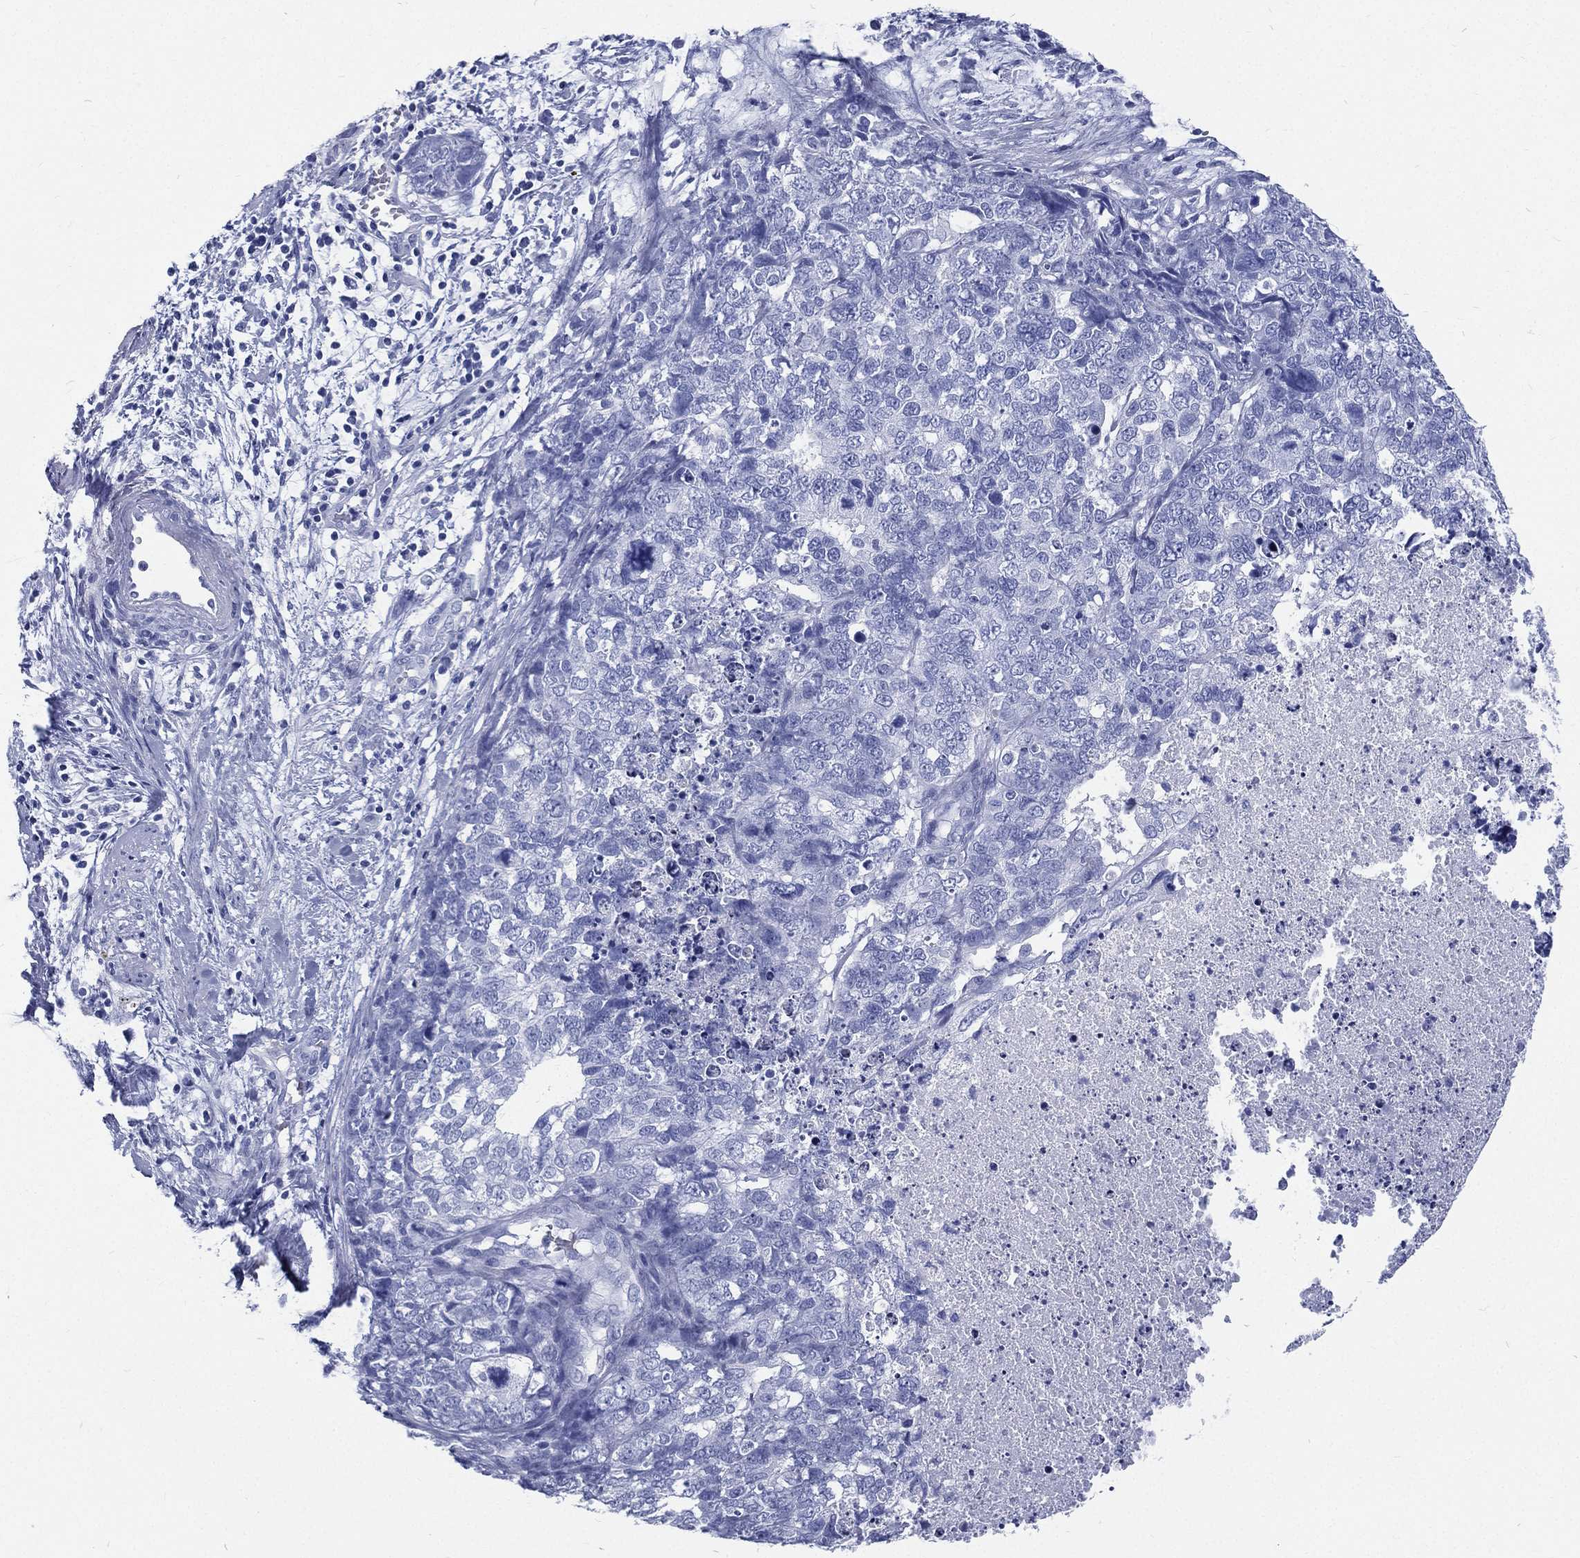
{"staining": {"intensity": "negative", "quantity": "none", "location": "none"}, "tissue": "cervical cancer", "cell_type": "Tumor cells", "image_type": "cancer", "snomed": [{"axis": "morphology", "description": "Squamous cell carcinoma, NOS"}, {"axis": "topography", "description": "Cervix"}], "caption": "An immunohistochemistry (IHC) histopathology image of cervical squamous cell carcinoma is shown. There is no staining in tumor cells of cervical squamous cell carcinoma.", "gene": "RSPH4A", "patient": {"sex": "female", "age": 63}}